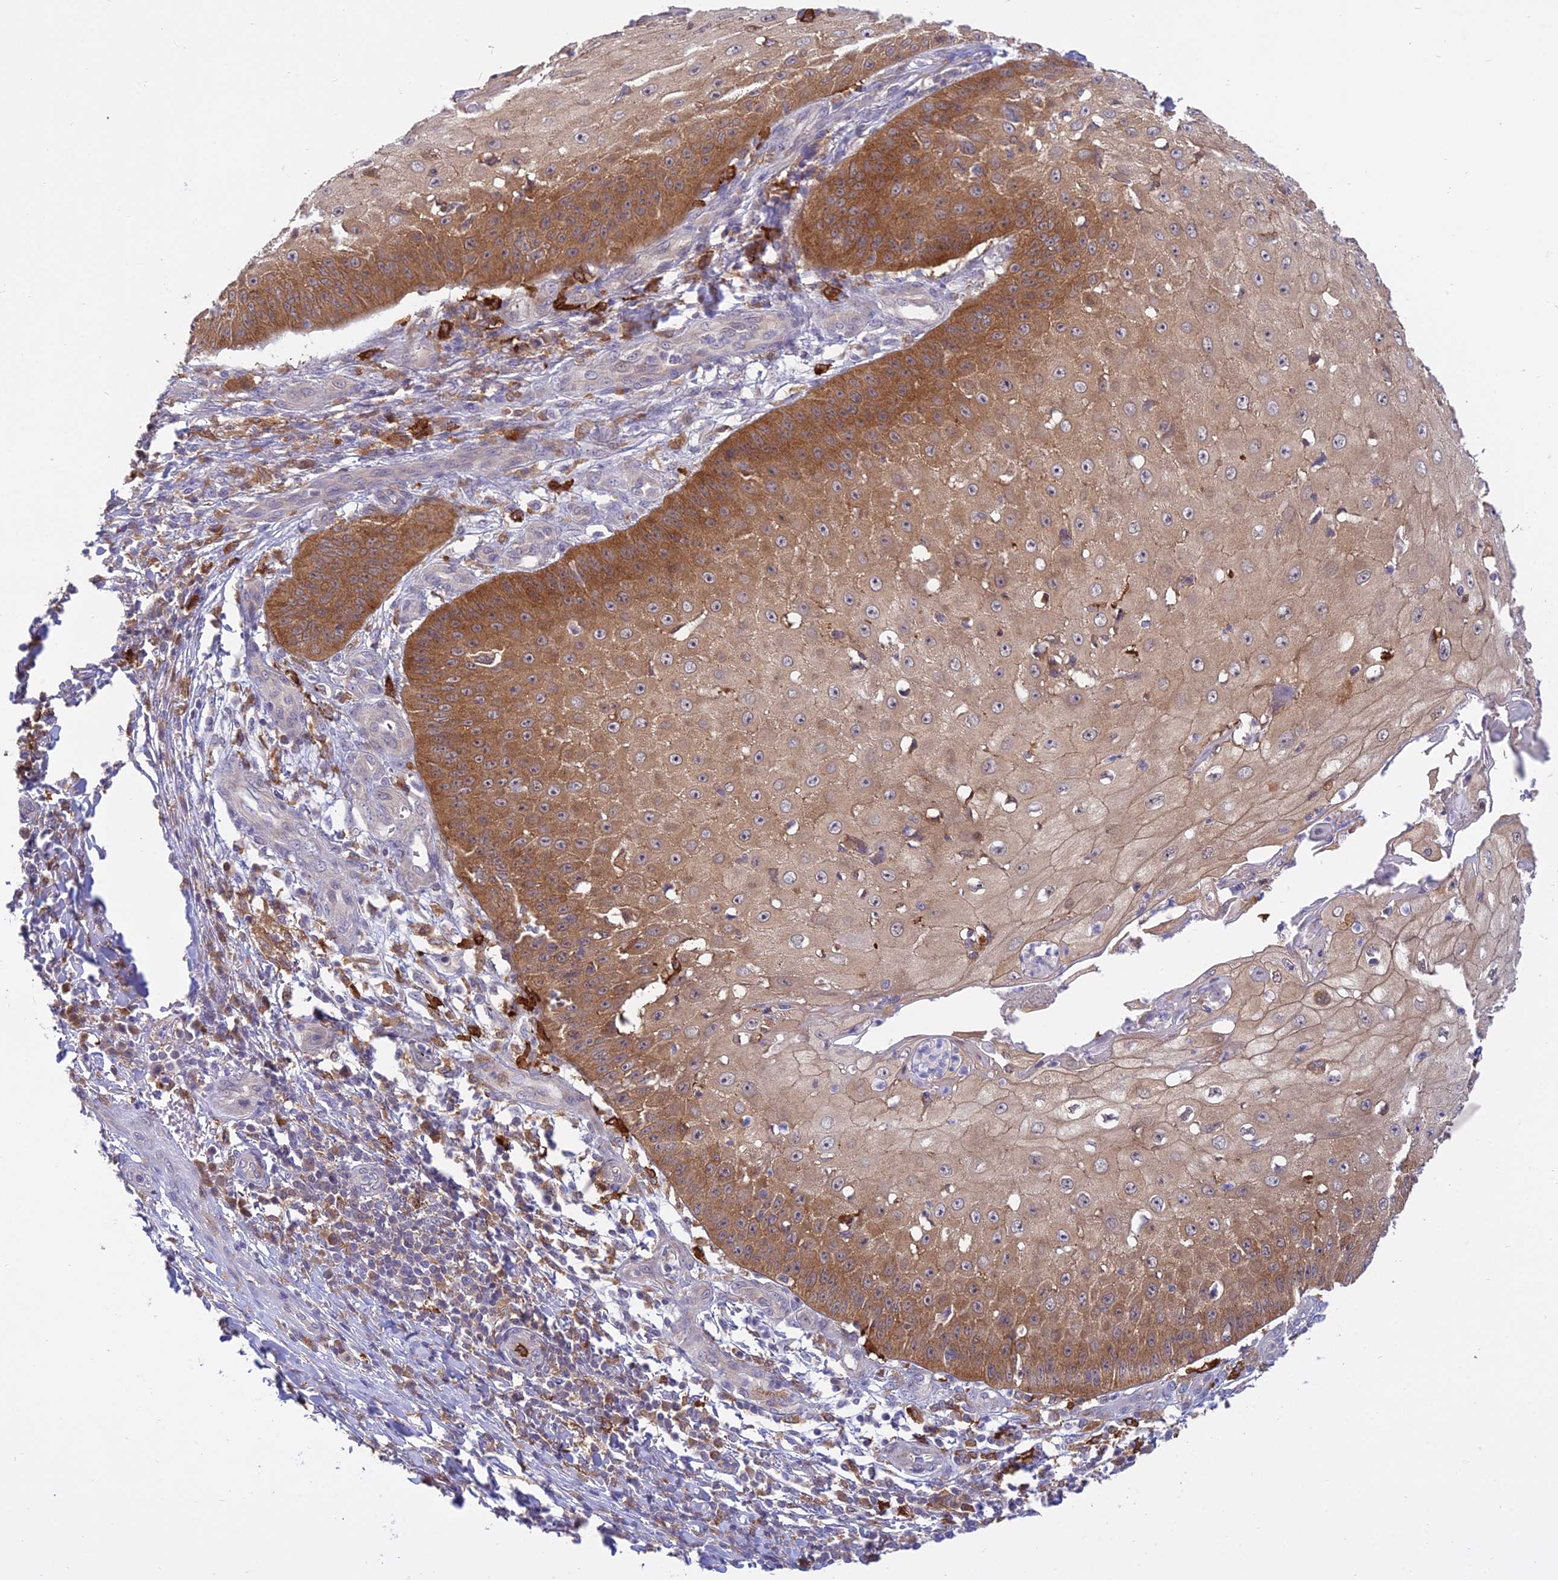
{"staining": {"intensity": "strong", "quantity": "25%-75%", "location": "cytoplasmic/membranous"}, "tissue": "skin cancer", "cell_type": "Tumor cells", "image_type": "cancer", "snomed": [{"axis": "morphology", "description": "Squamous cell carcinoma, NOS"}, {"axis": "topography", "description": "Skin"}], "caption": "DAB (3,3'-diaminobenzidine) immunohistochemical staining of human skin cancer (squamous cell carcinoma) exhibits strong cytoplasmic/membranous protein positivity in about 25%-75% of tumor cells. The staining is performed using DAB (3,3'-diaminobenzidine) brown chromogen to label protein expression. The nuclei are counter-stained blue using hematoxylin.", "gene": "UBE2G1", "patient": {"sex": "male", "age": 70}}